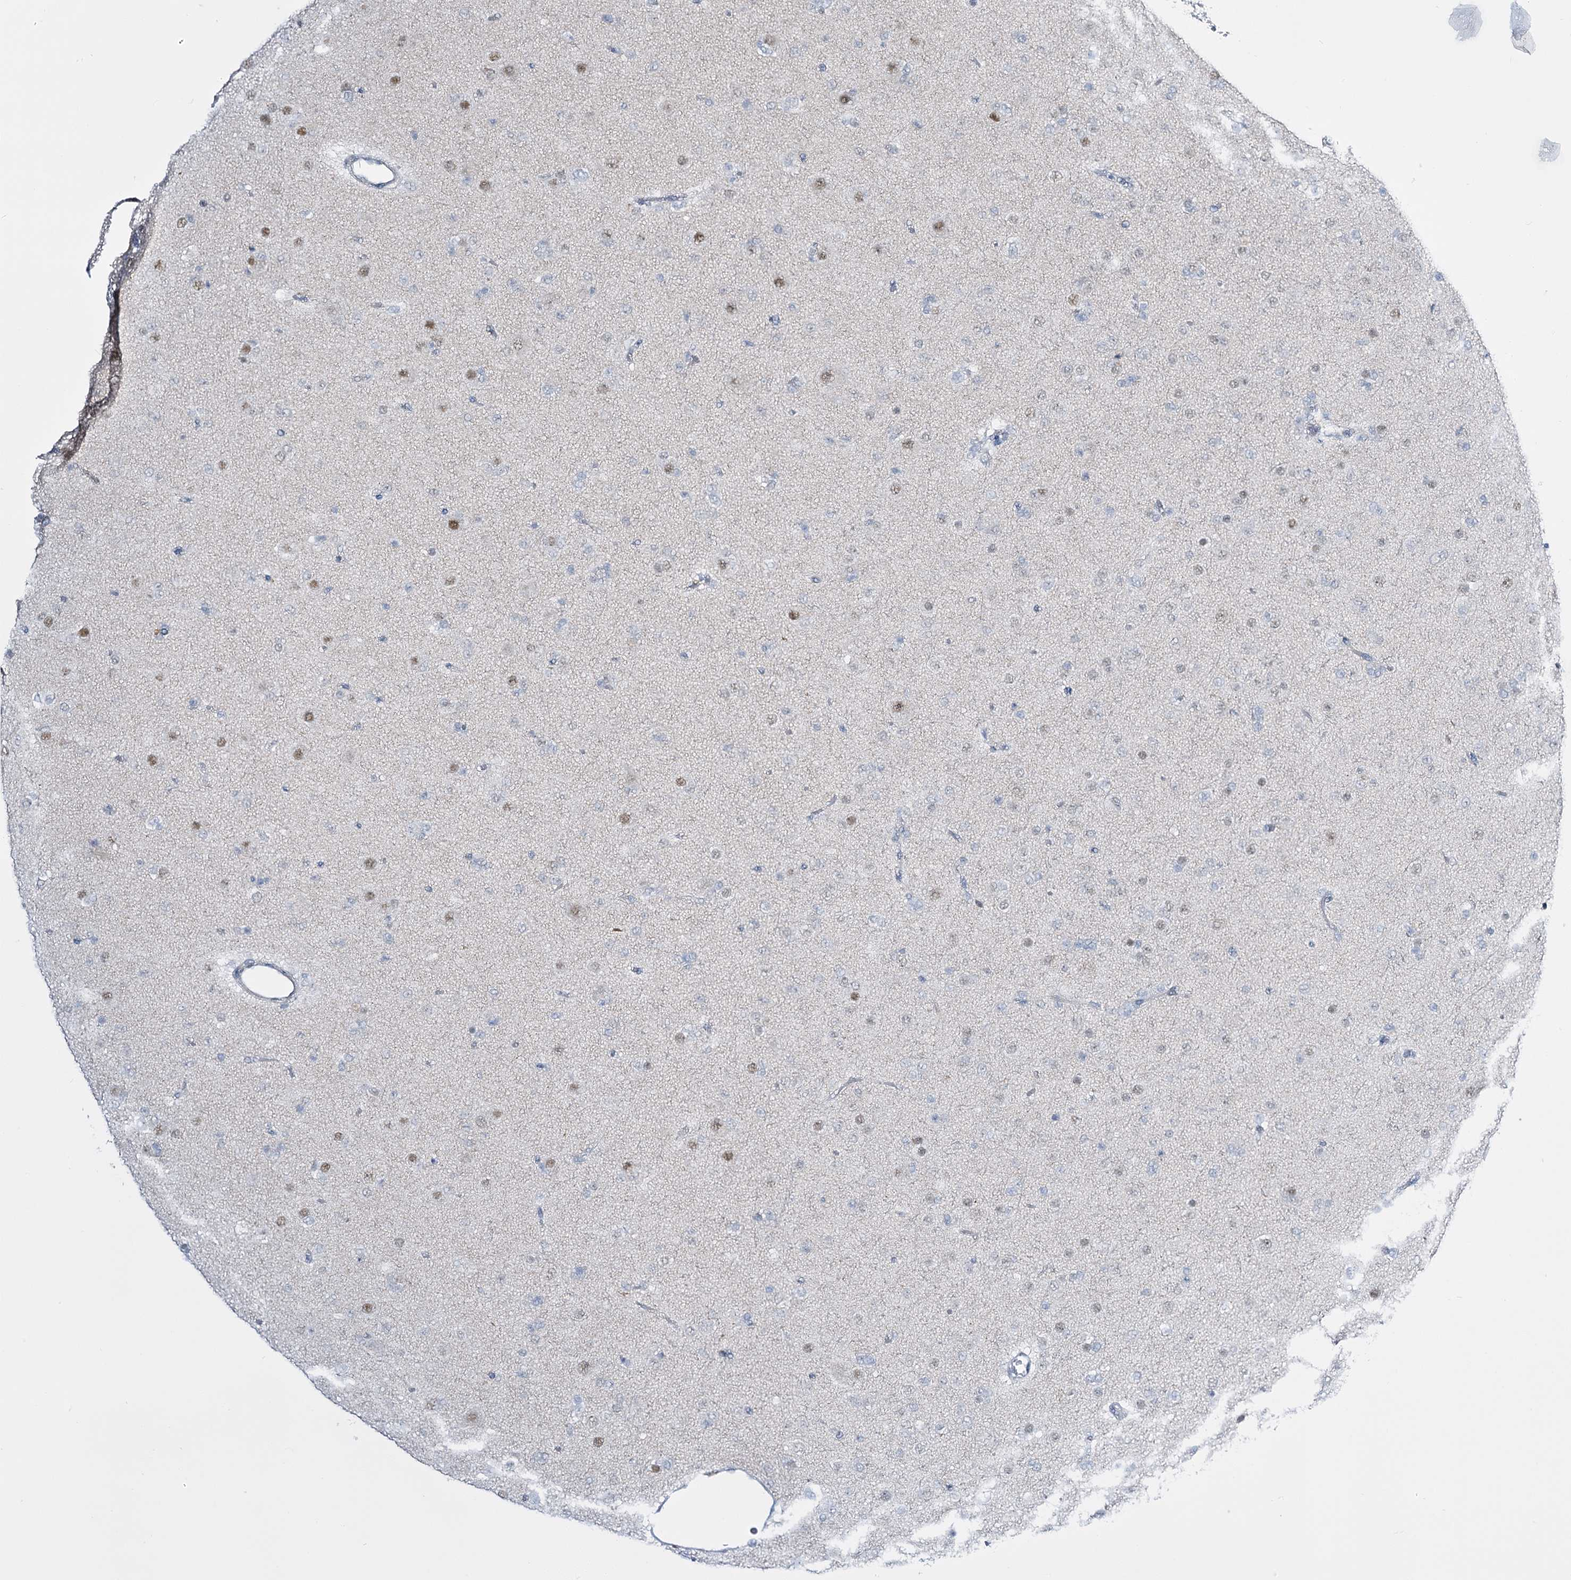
{"staining": {"intensity": "weak", "quantity": "25%-75%", "location": "nuclear"}, "tissue": "glioma", "cell_type": "Tumor cells", "image_type": "cancer", "snomed": [{"axis": "morphology", "description": "Glioma, malignant, Low grade"}, {"axis": "topography", "description": "Brain"}], "caption": "Protein analysis of glioma tissue demonstrates weak nuclear positivity in about 25%-75% of tumor cells. (DAB (3,3'-diaminobenzidine) IHC, brown staining for protein, blue staining for nuclei).", "gene": "RBM15B", "patient": {"sex": "male", "age": 65}}